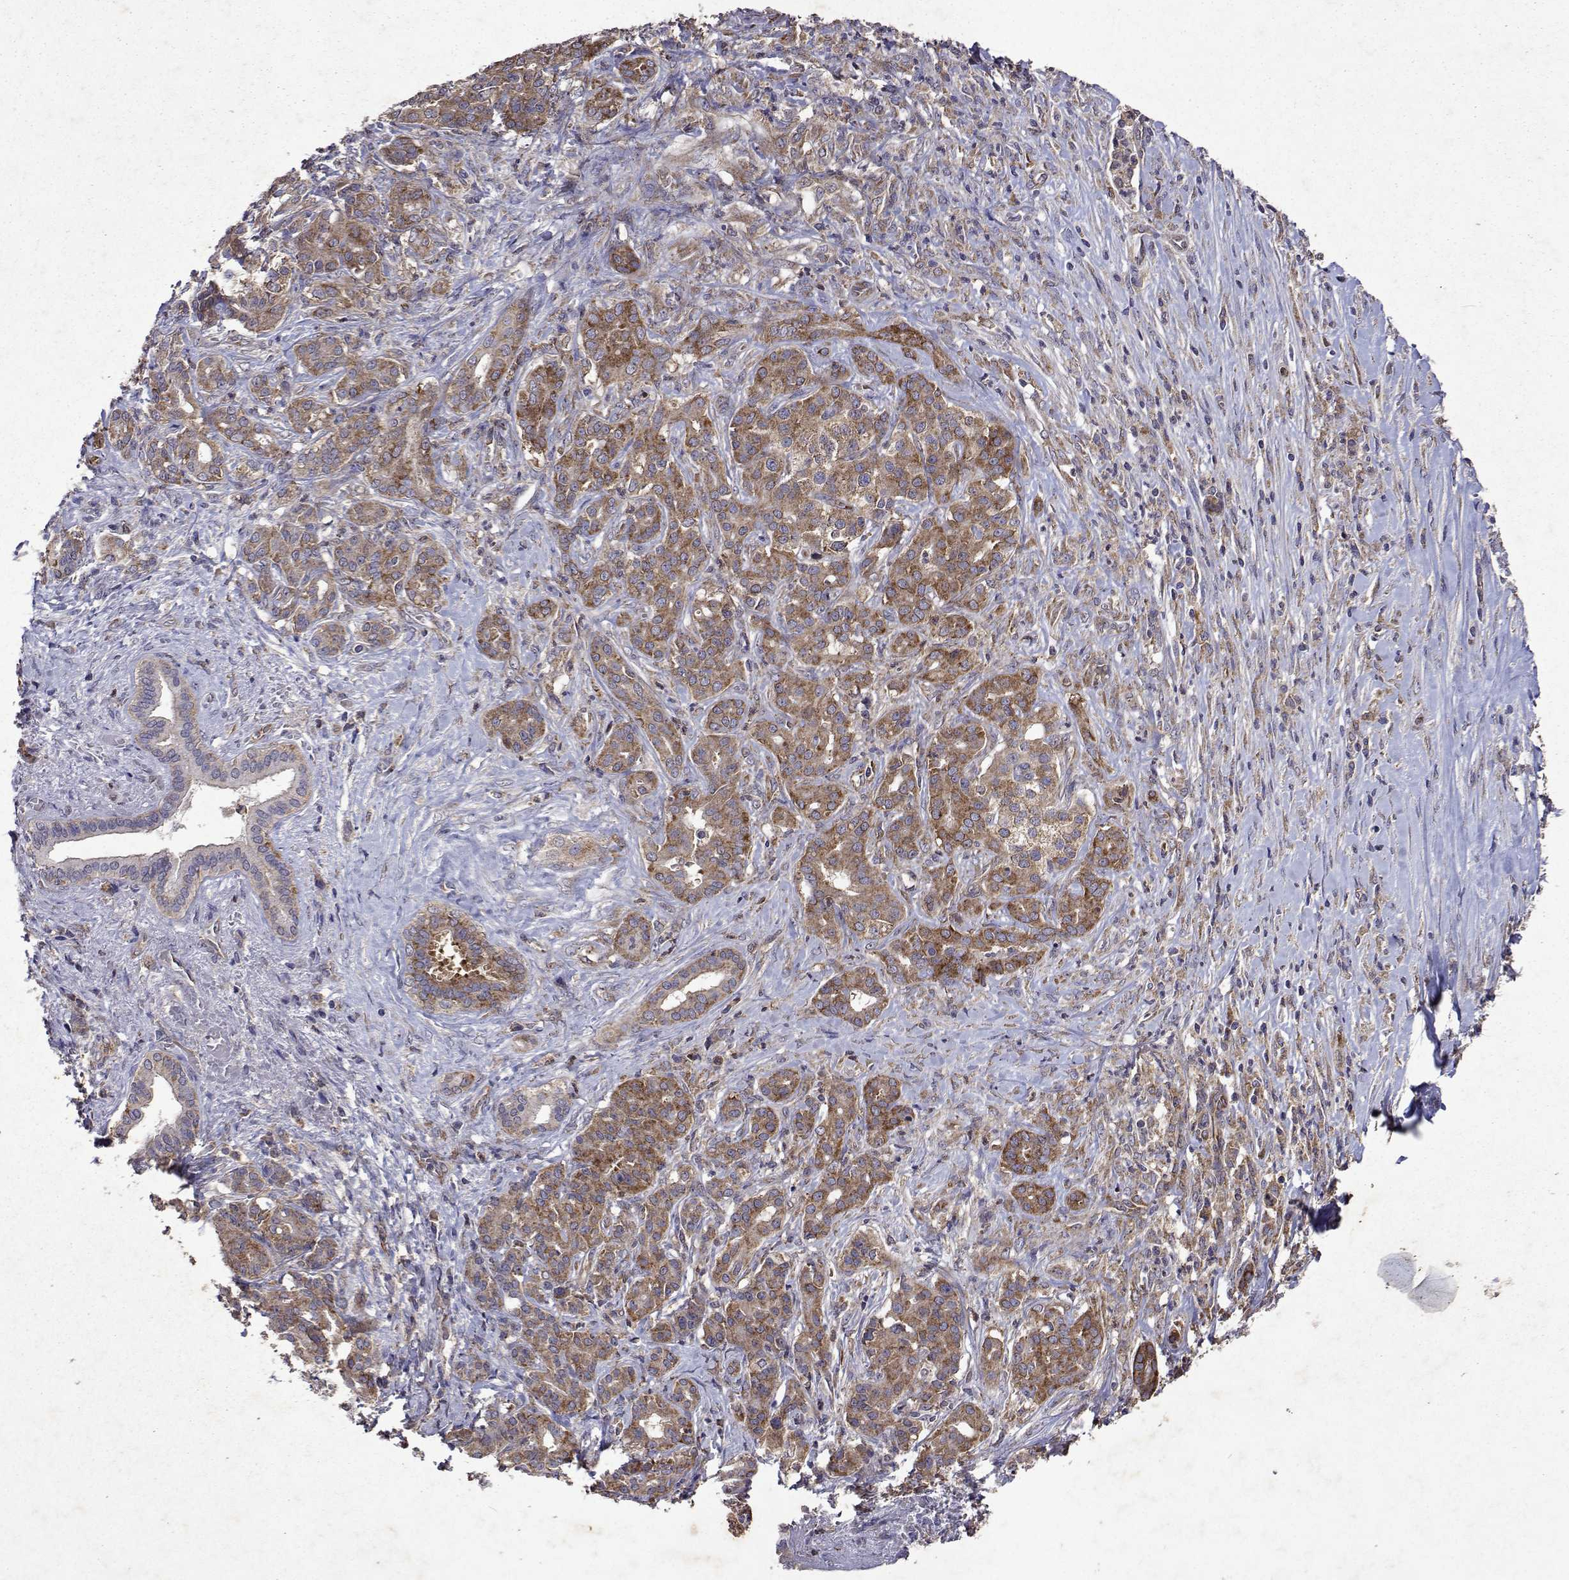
{"staining": {"intensity": "moderate", "quantity": ">75%", "location": "cytoplasmic/membranous"}, "tissue": "pancreatic cancer", "cell_type": "Tumor cells", "image_type": "cancer", "snomed": [{"axis": "morphology", "description": "Normal tissue, NOS"}, {"axis": "morphology", "description": "Inflammation, NOS"}, {"axis": "morphology", "description": "Adenocarcinoma, NOS"}, {"axis": "topography", "description": "Pancreas"}], "caption": "There is medium levels of moderate cytoplasmic/membranous positivity in tumor cells of pancreatic cancer (adenocarcinoma), as demonstrated by immunohistochemical staining (brown color).", "gene": "TARBP2", "patient": {"sex": "male", "age": 57}}